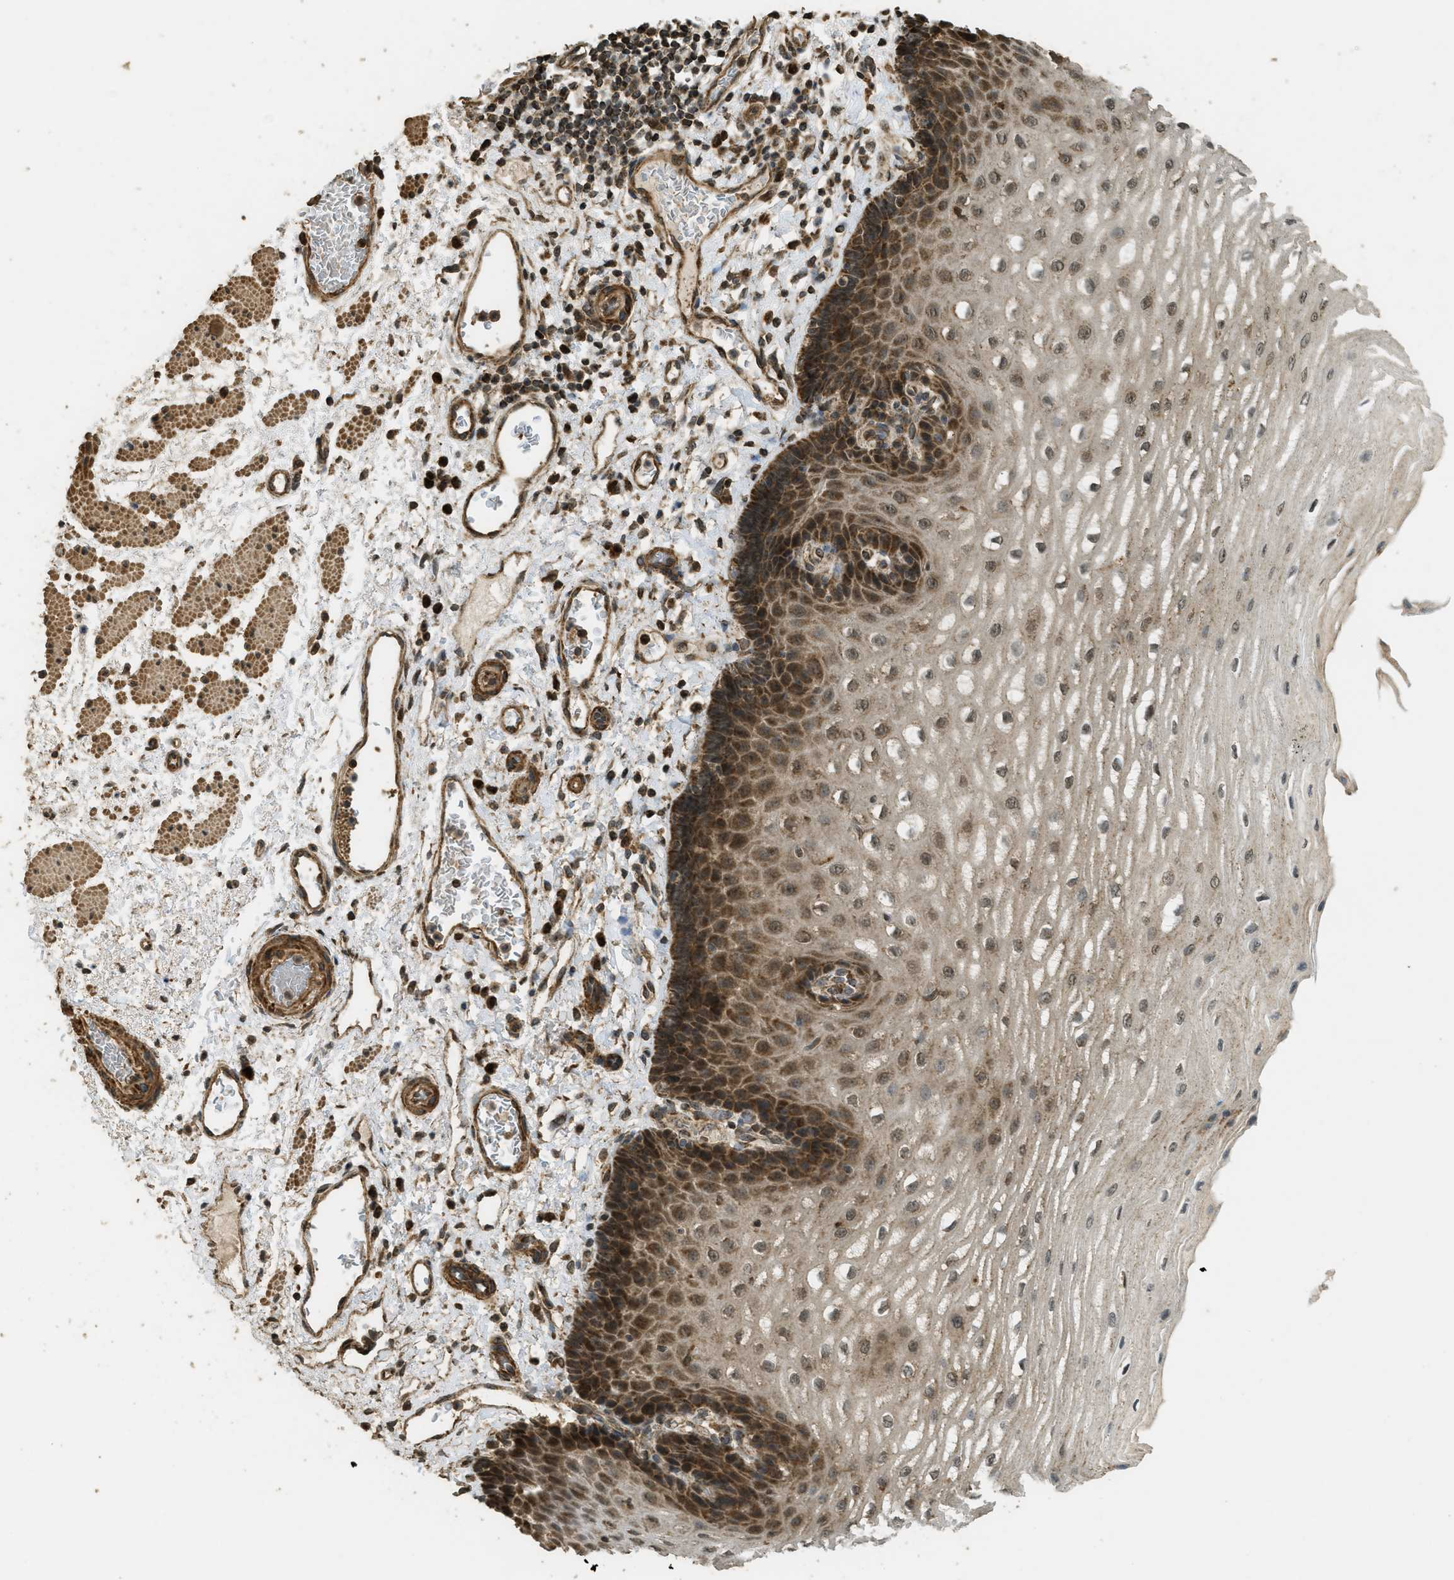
{"staining": {"intensity": "strong", "quantity": ">75%", "location": "cytoplasmic/membranous,nuclear"}, "tissue": "esophagus", "cell_type": "Squamous epithelial cells", "image_type": "normal", "snomed": [{"axis": "morphology", "description": "Normal tissue, NOS"}, {"axis": "topography", "description": "Esophagus"}], "caption": "DAB immunohistochemical staining of benign esophagus exhibits strong cytoplasmic/membranous,nuclear protein expression in about >75% of squamous epithelial cells. The staining was performed using DAB, with brown indicating positive protein expression. Nuclei are stained blue with hematoxylin.", "gene": "CTPS1", "patient": {"sex": "male", "age": 54}}